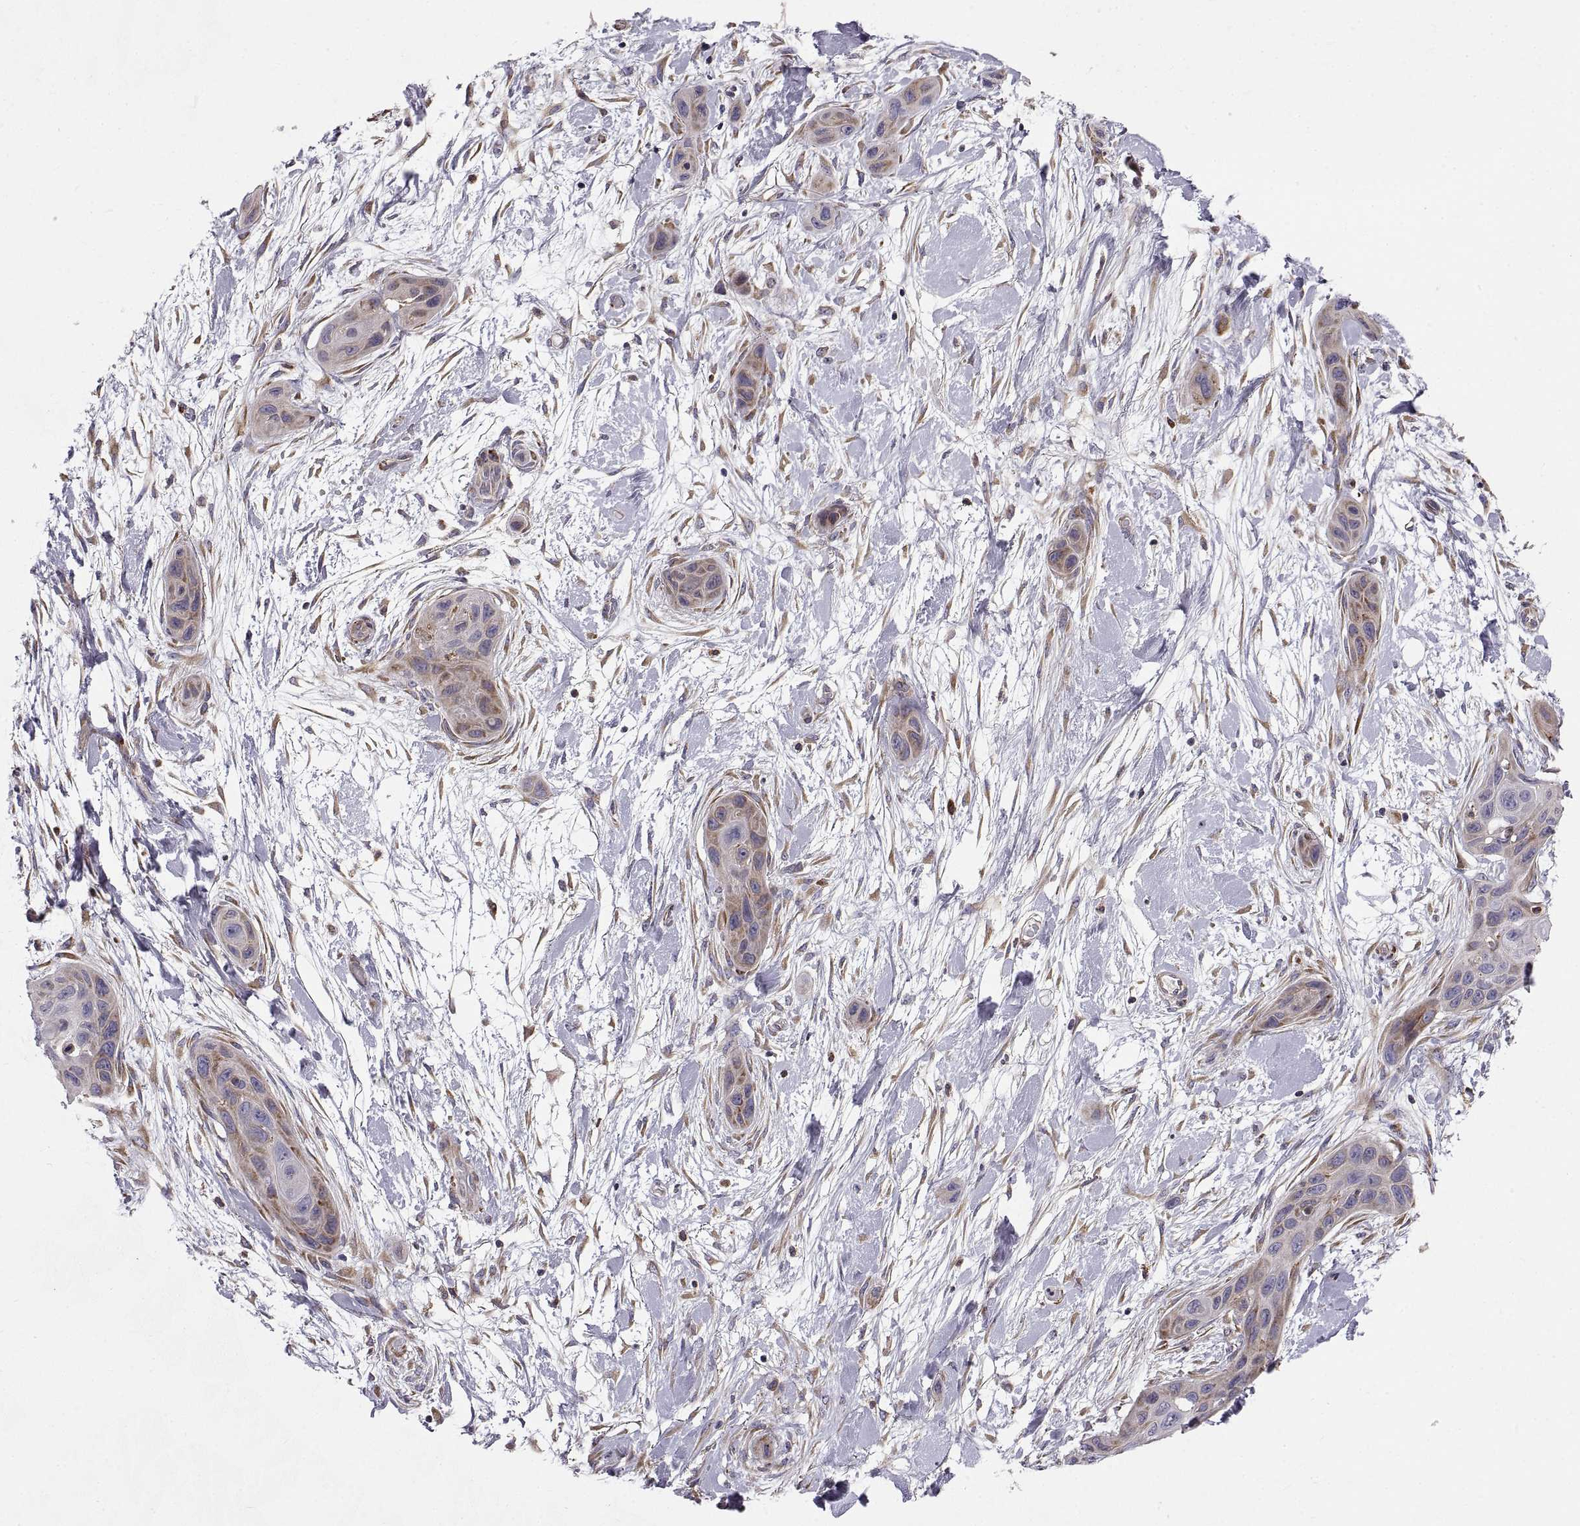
{"staining": {"intensity": "moderate", "quantity": "25%-75%", "location": "cytoplasmic/membranous"}, "tissue": "skin cancer", "cell_type": "Tumor cells", "image_type": "cancer", "snomed": [{"axis": "morphology", "description": "Squamous cell carcinoma, NOS"}, {"axis": "topography", "description": "Skin"}], "caption": "Skin squamous cell carcinoma was stained to show a protein in brown. There is medium levels of moderate cytoplasmic/membranous positivity in approximately 25%-75% of tumor cells. The staining is performed using DAB (3,3'-diaminobenzidine) brown chromogen to label protein expression. The nuclei are counter-stained blue using hematoxylin.", "gene": "PLEKHB2", "patient": {"sex": "male", "age": 79}}